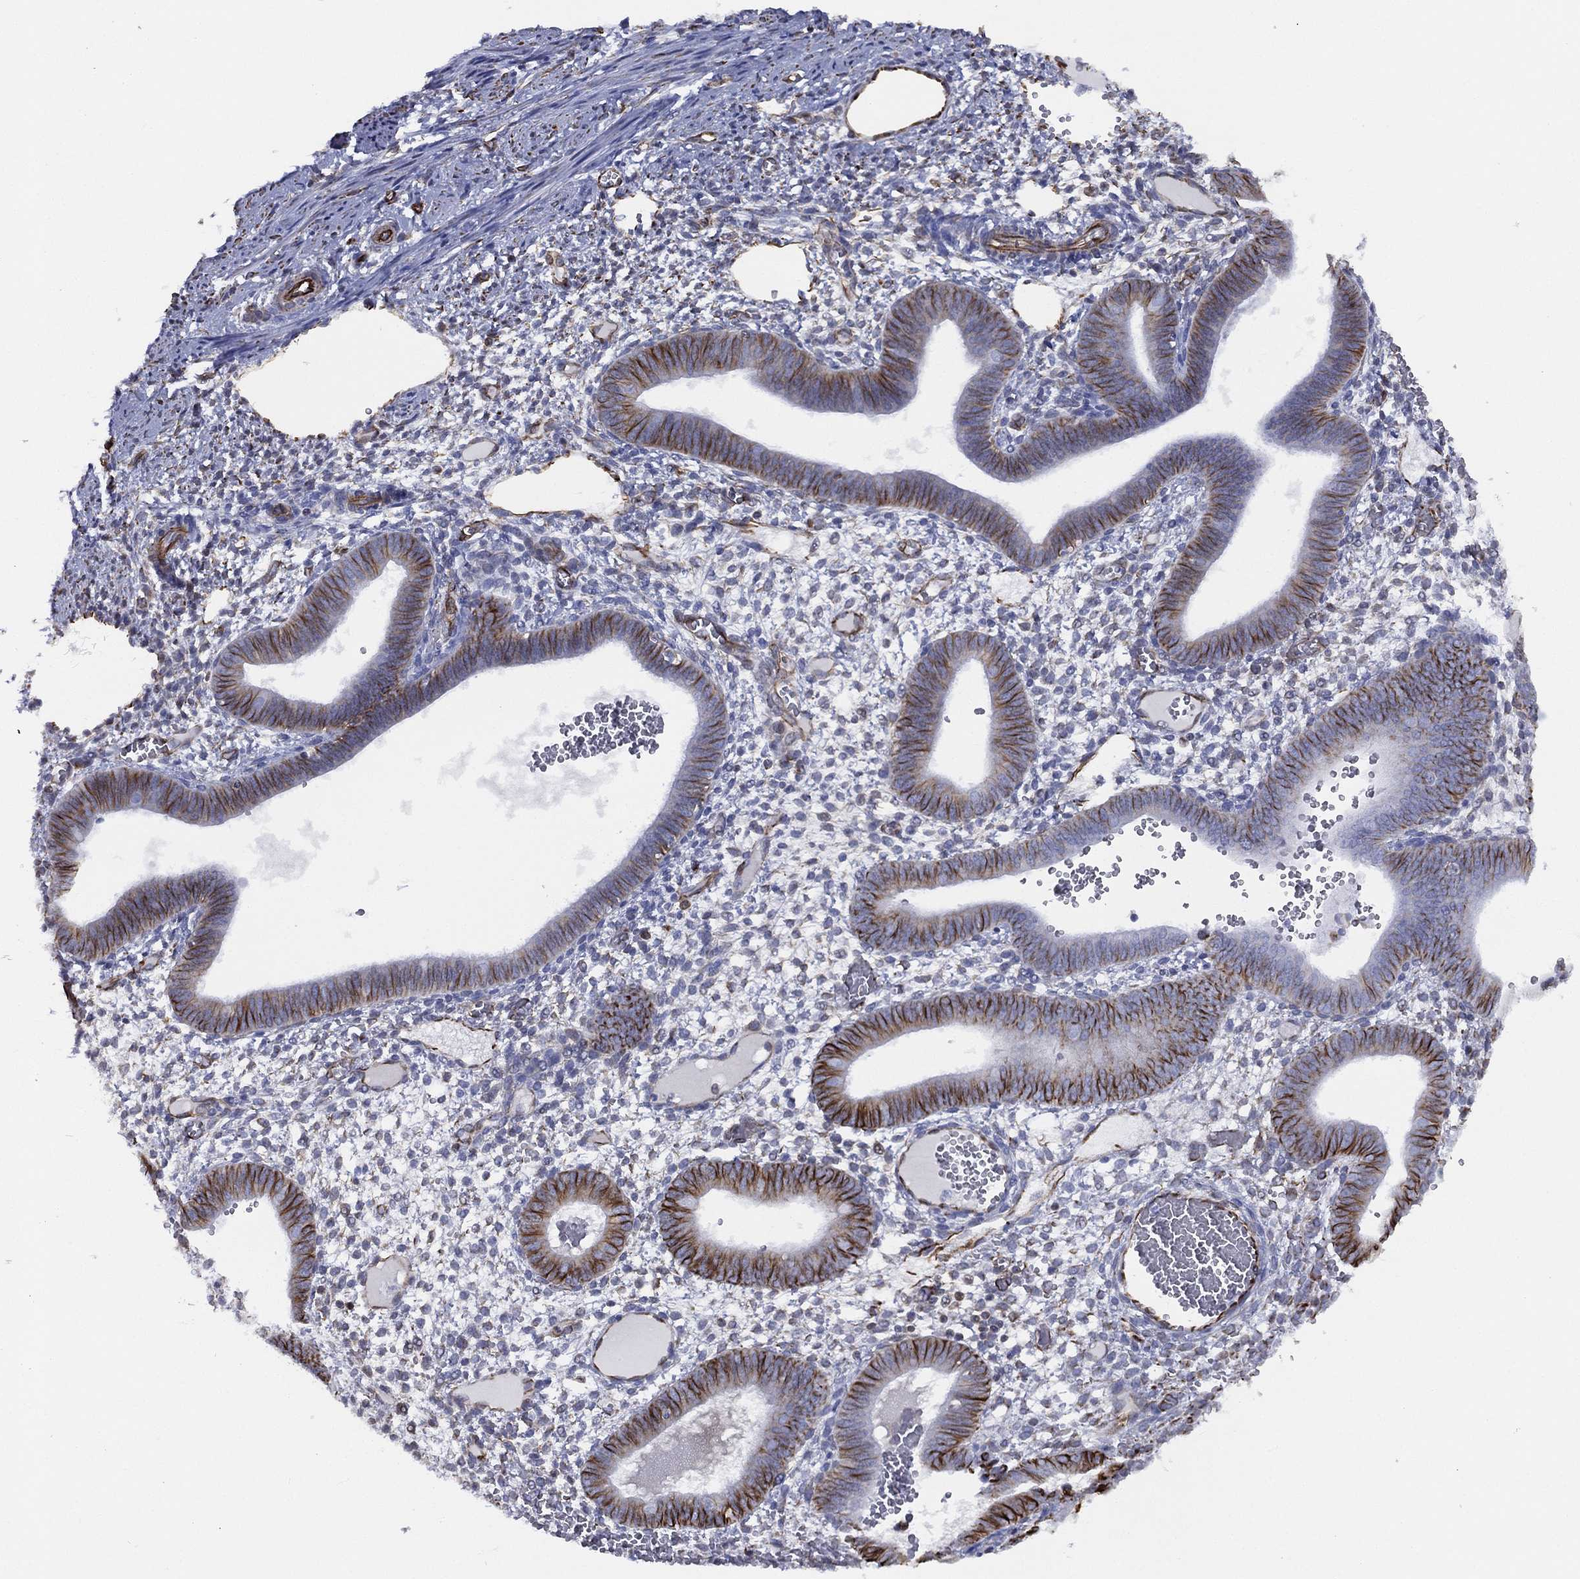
{"staining": {"intensity": "negative", "quantity": "none", "location": "none"}, "tissue": "endometrium", "cell_type": "Cells in endometrial stroma", "image_type": "normal", "snomed": [{"axis": "morphology", "description": "Normal tissue, NOS"}, {"axis": "topography", "description": "Endometrium"}], "caption": "DAB (3,3'-diaminobenzidine) immunohistochemical staining of benign endometrium exhibits no significant expression in cells in endometrial stroma. (Immunohistochemistry, brightfield microscopy, high magnification).", "gene": "MAS1", "patient": {"sex": "female", "age": 42}}